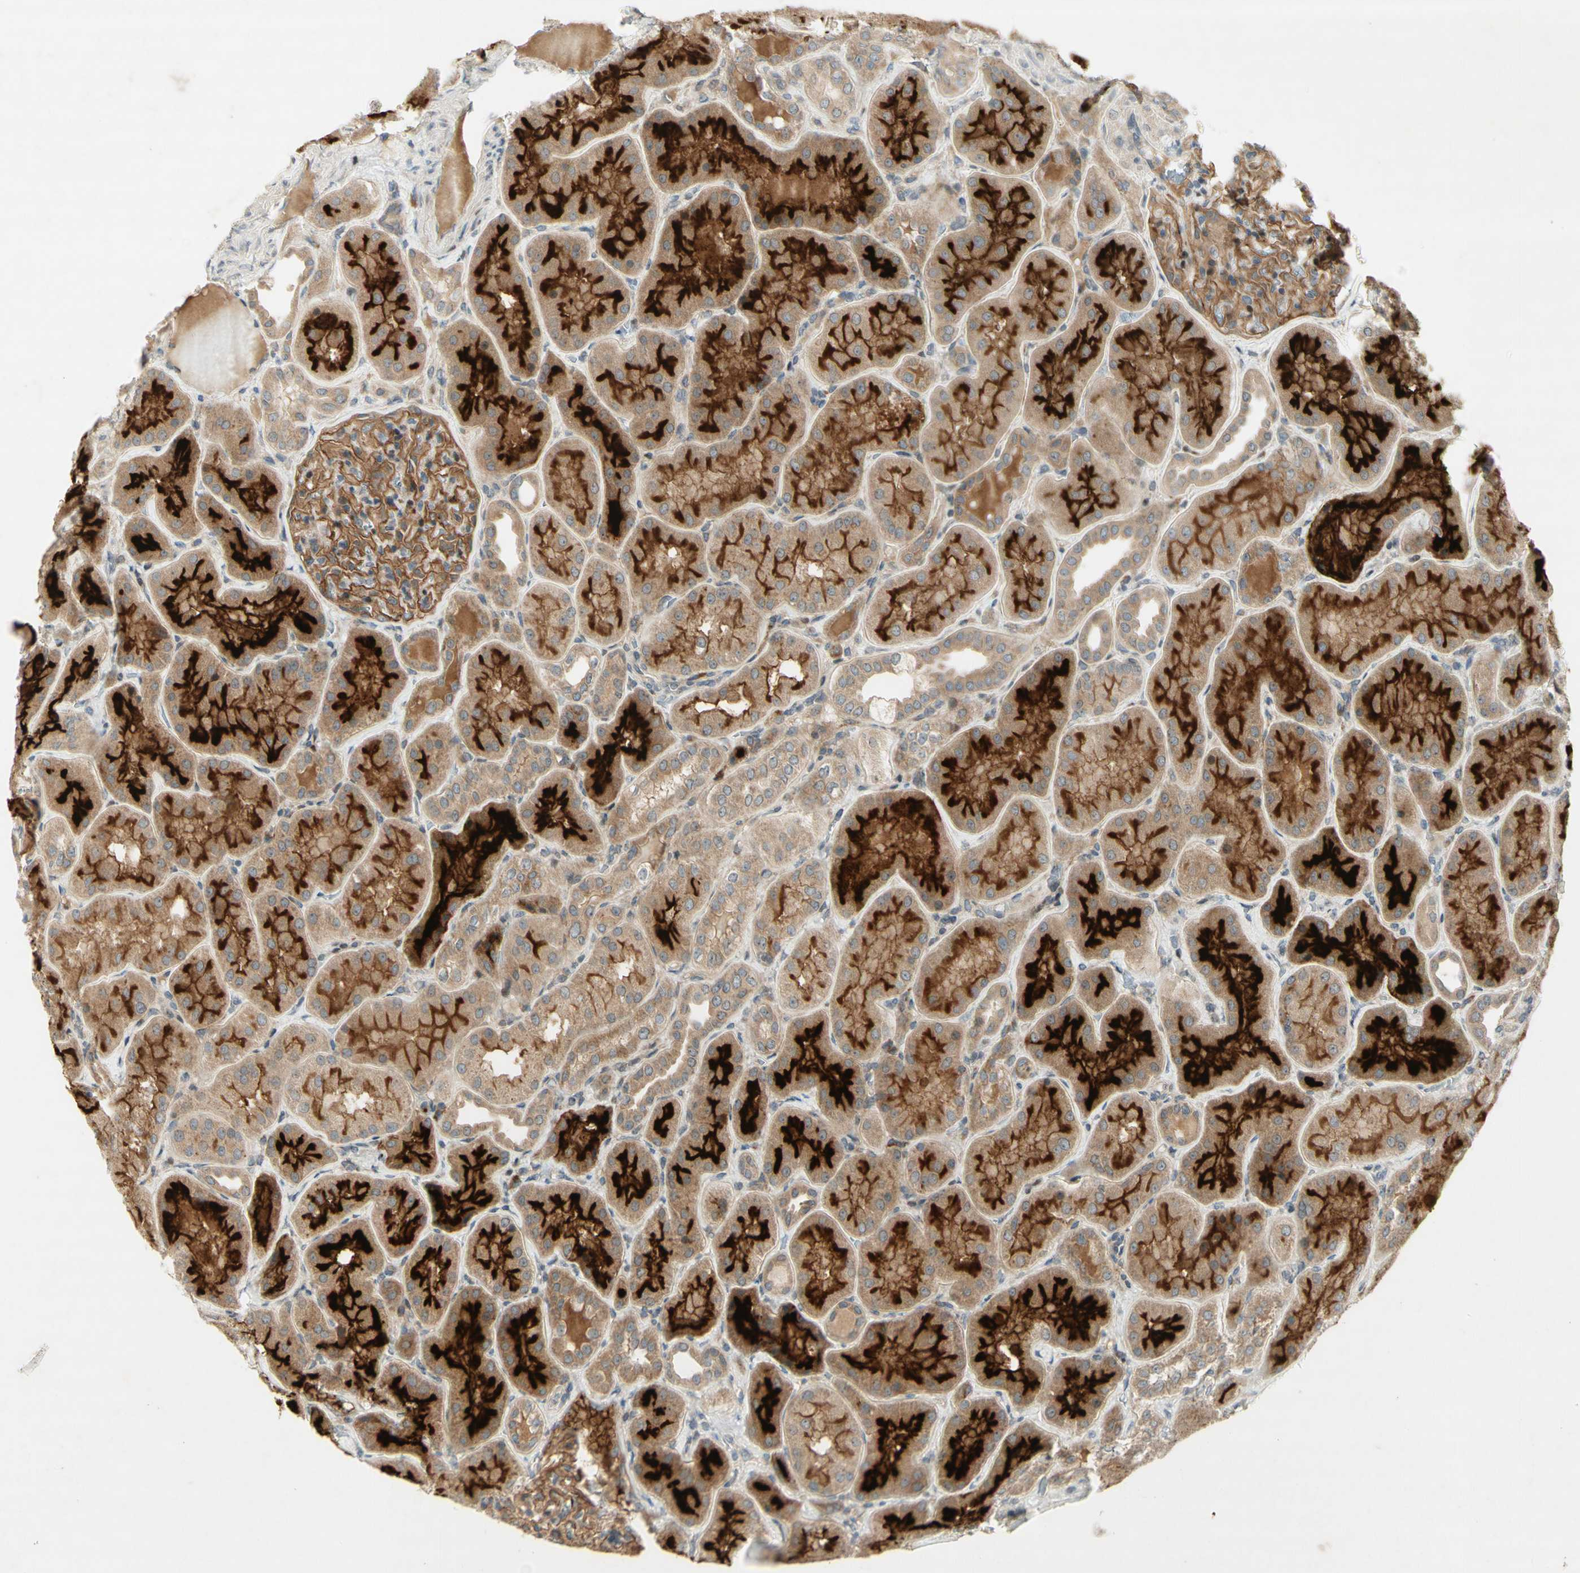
{"staining": {"intensity": "moderate", "quantity": ">75%", "location": "cytoplasmic/membranous"}, "tissue": "kidney", "cell_type": "Cells in glomeruli", "image_type": "normal", "snomed": [{"axis": "morphology", "description": "Normal tissue, NOS"}, {"axis": "topography", "description": "Kidney"}], "caption": "Kidney stained for a protein (brown) shows moderate cytoplasmic/membranous positive staining in about >75% of cells in glomeruli.", "gene": "ETF1", "patient": {"sex": "female", "age": 56}}